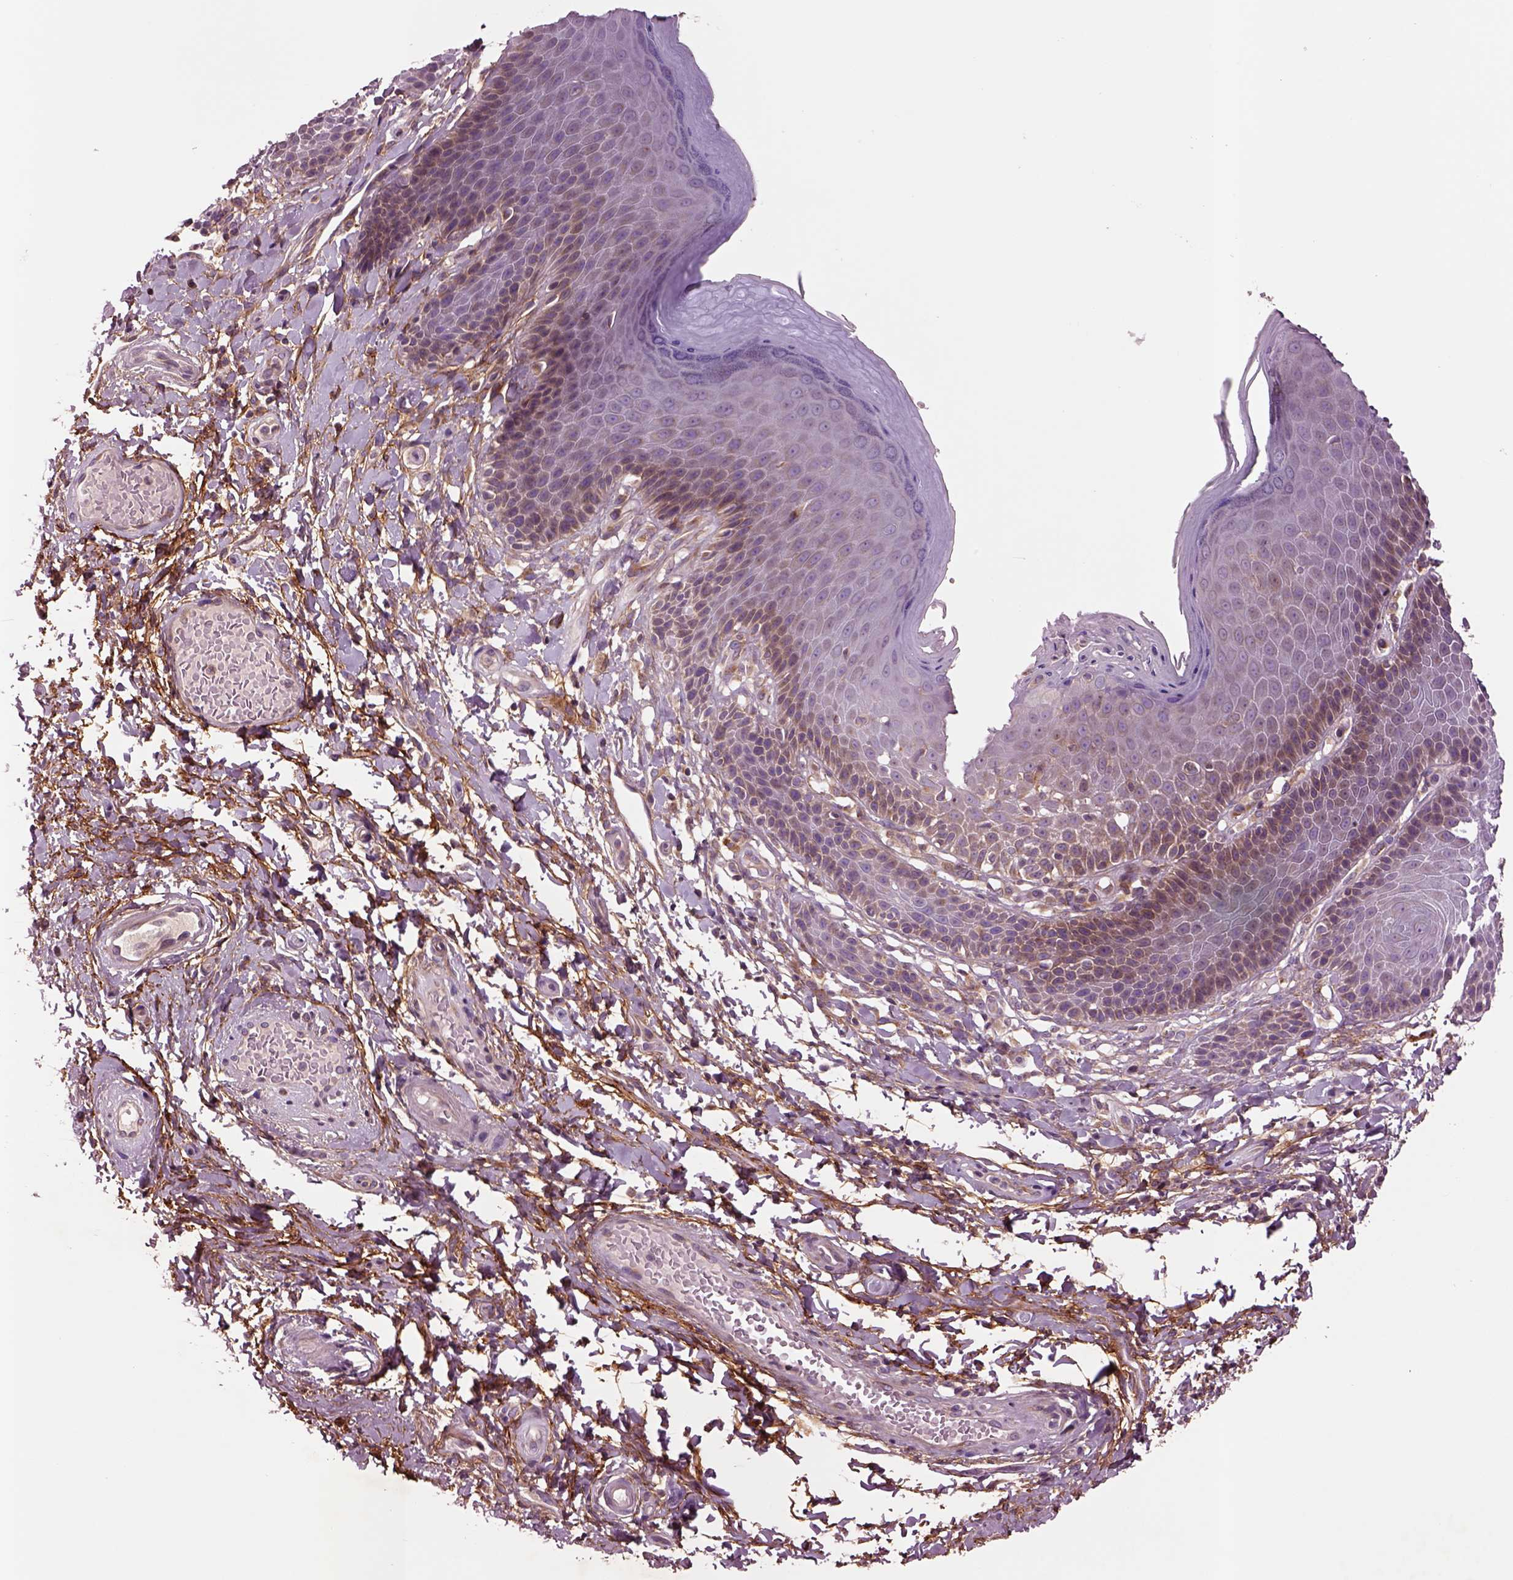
{"staining": {"intensity": "moderate", "quantity": "<25%", "location": "cytoplasmic/membranous"}, "tissue": "skin", "cell_type": "Epidermal cells", "image_type": "normal", "snomed": [{"axis": "morphology", "description": "Normal tissue, NOS"}, {"axis": "topography", "description": "Anal"}, {"axis": "topography", "description": "Peripheral nerve tissue"}], "caption": "Protein analysis of benign skin exhibits moderate cytoplasmic/membranous expression in approximately <25% of epidermal cells. (DAB (3,3'-diaminobenzidine) = brown stain, brightfield microscopy at high magnification).", "gene": "SEC23A", "patient": {"sex": "male", "age": 51}}